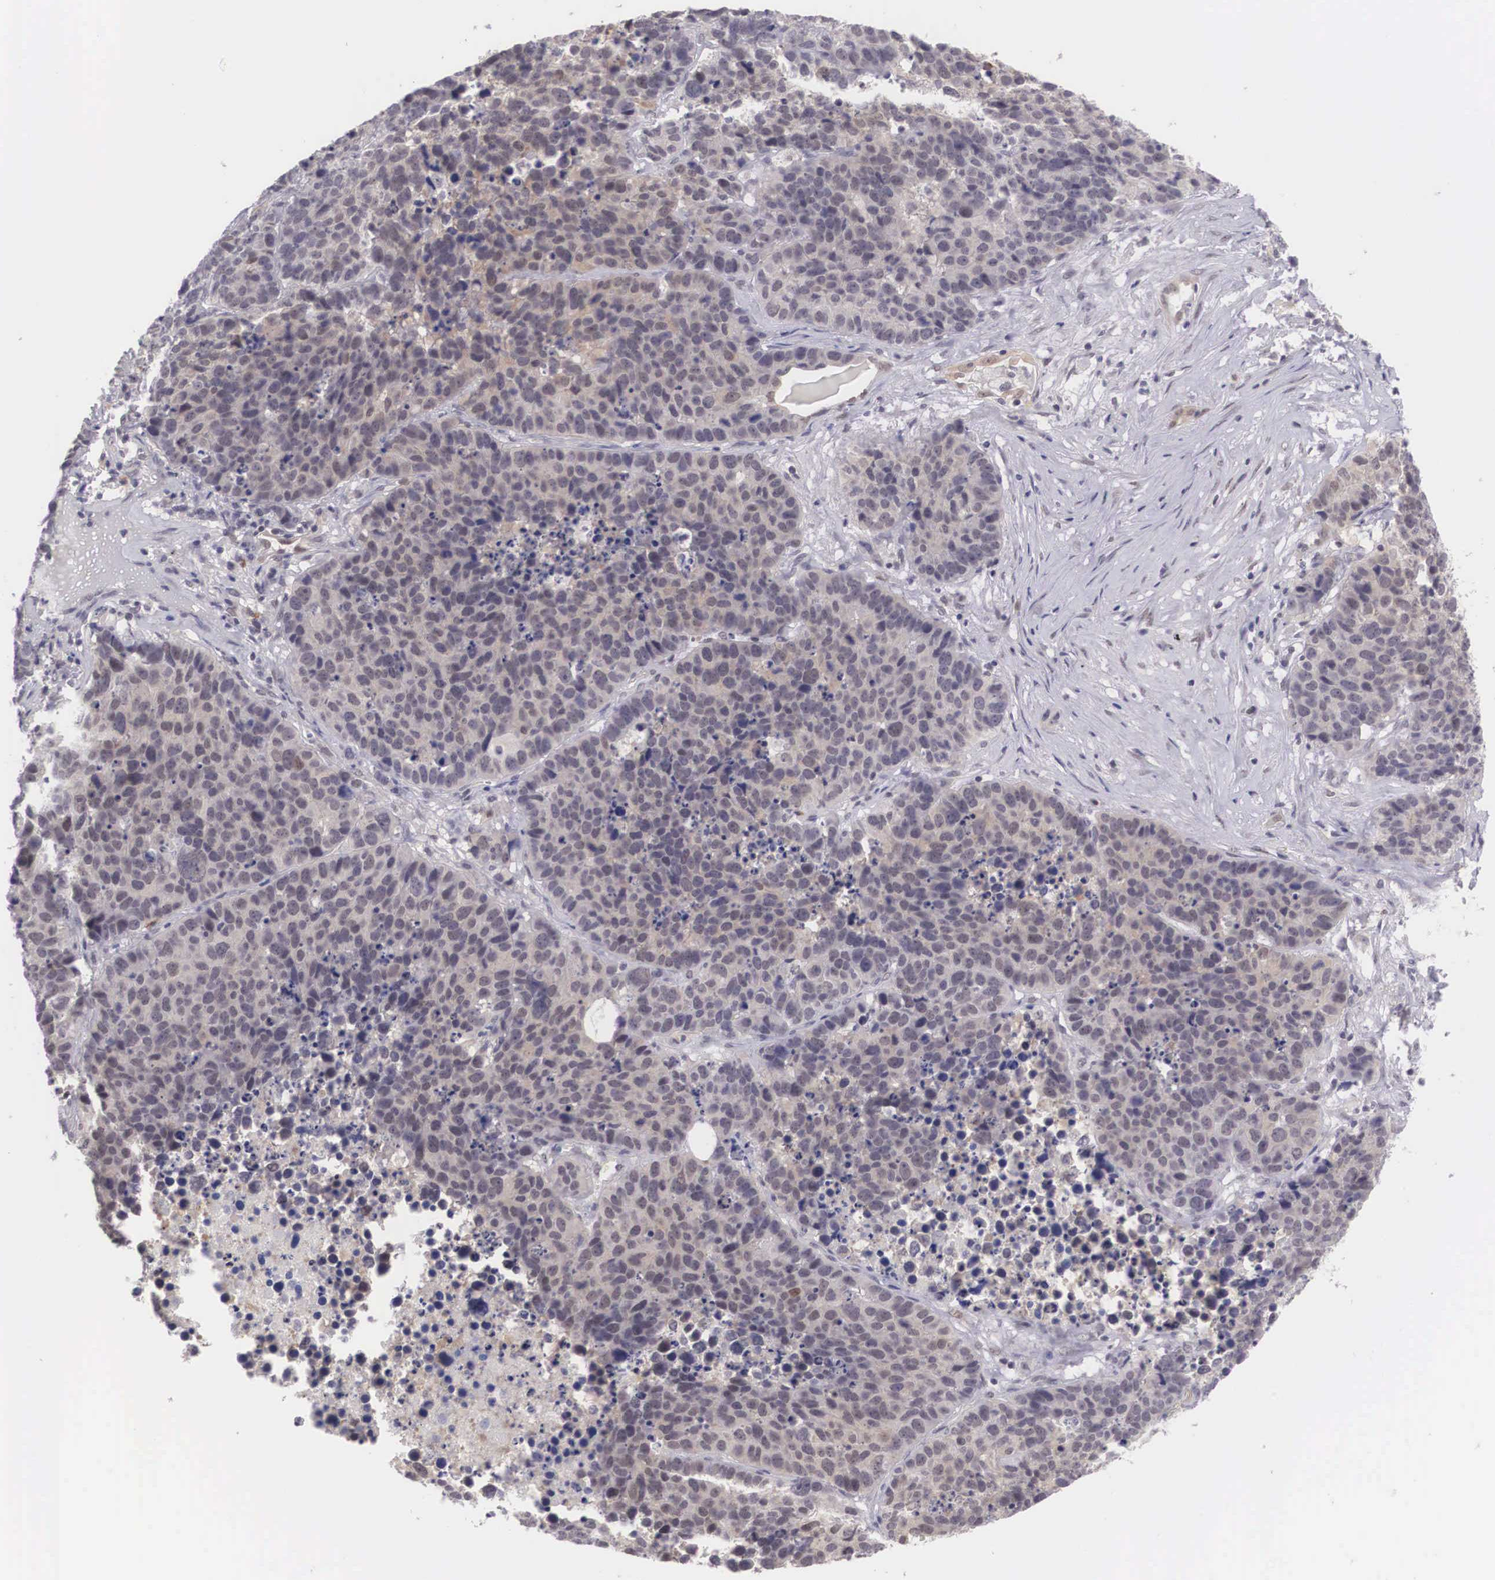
{"staining": {"intensity": "moderate", "quantity": ">75%", "location": "cytoplasmic/membranous,nuclear"}, "tissue": "lung cancer", "cell_type": "Tumor cells", "image_type": "cancer", "snomed": [{"axis": "morphology", "description": "Carcinoid, malignant, NOS"}, {"axis": "topography", "description": "Lung"}], "caption": "A micrograph showing moderate cytoplasmic/membranous and nuclear expression in about >75% of tumor cells in lung cancer, as visualized by brown immunohistochemical staining.", "gene": "NINL", "patient": {"sex": "male", "age": 60}}